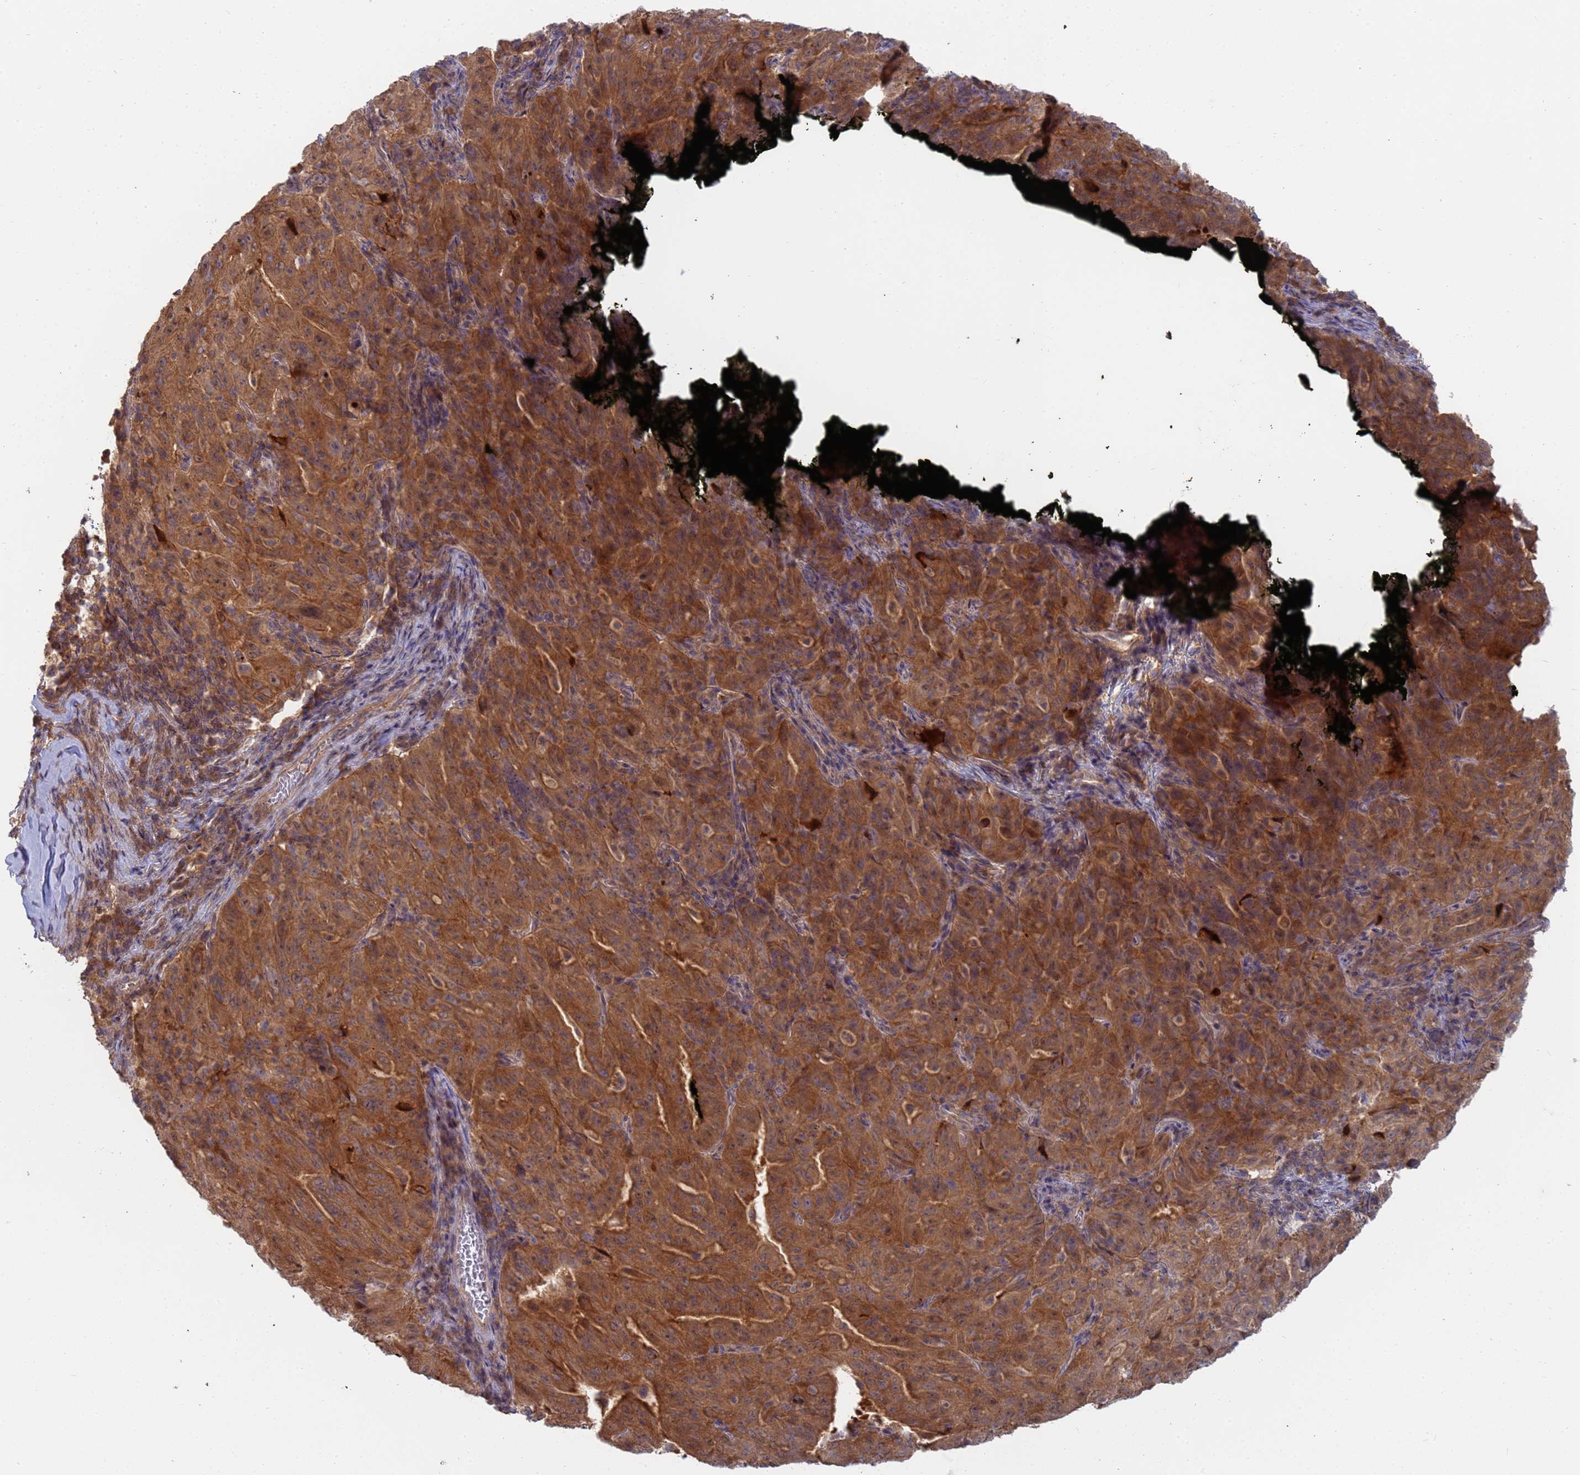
{"staining": {"intensity": "moderate", "quantity": ">75%", "location": "cytoplasmic/membranous"}, "tissue": "pancreatic cancer", "cell_type": "Tumor cells", "image_type": "cancer", "snomed": [{"axis": "morphology", "description": "Adenocarcinoma, NOS"}, {"axis": "topography", "description": "Pancreas"}], "caption": "Protein positivity by immunohistochemistry (IHC) displays moderate cytoplasmic/membranous positivity in approximately >75% of tumor cells in pancreatic cancer. The staining was performed using DAB (3,3'-diaminobenzidine), with brown indicating positive protein expression. Nuclei are stained blue with hematoxylin.", "gene": "SHARPIN", "patient": {"sex": "male", "age": 63}}